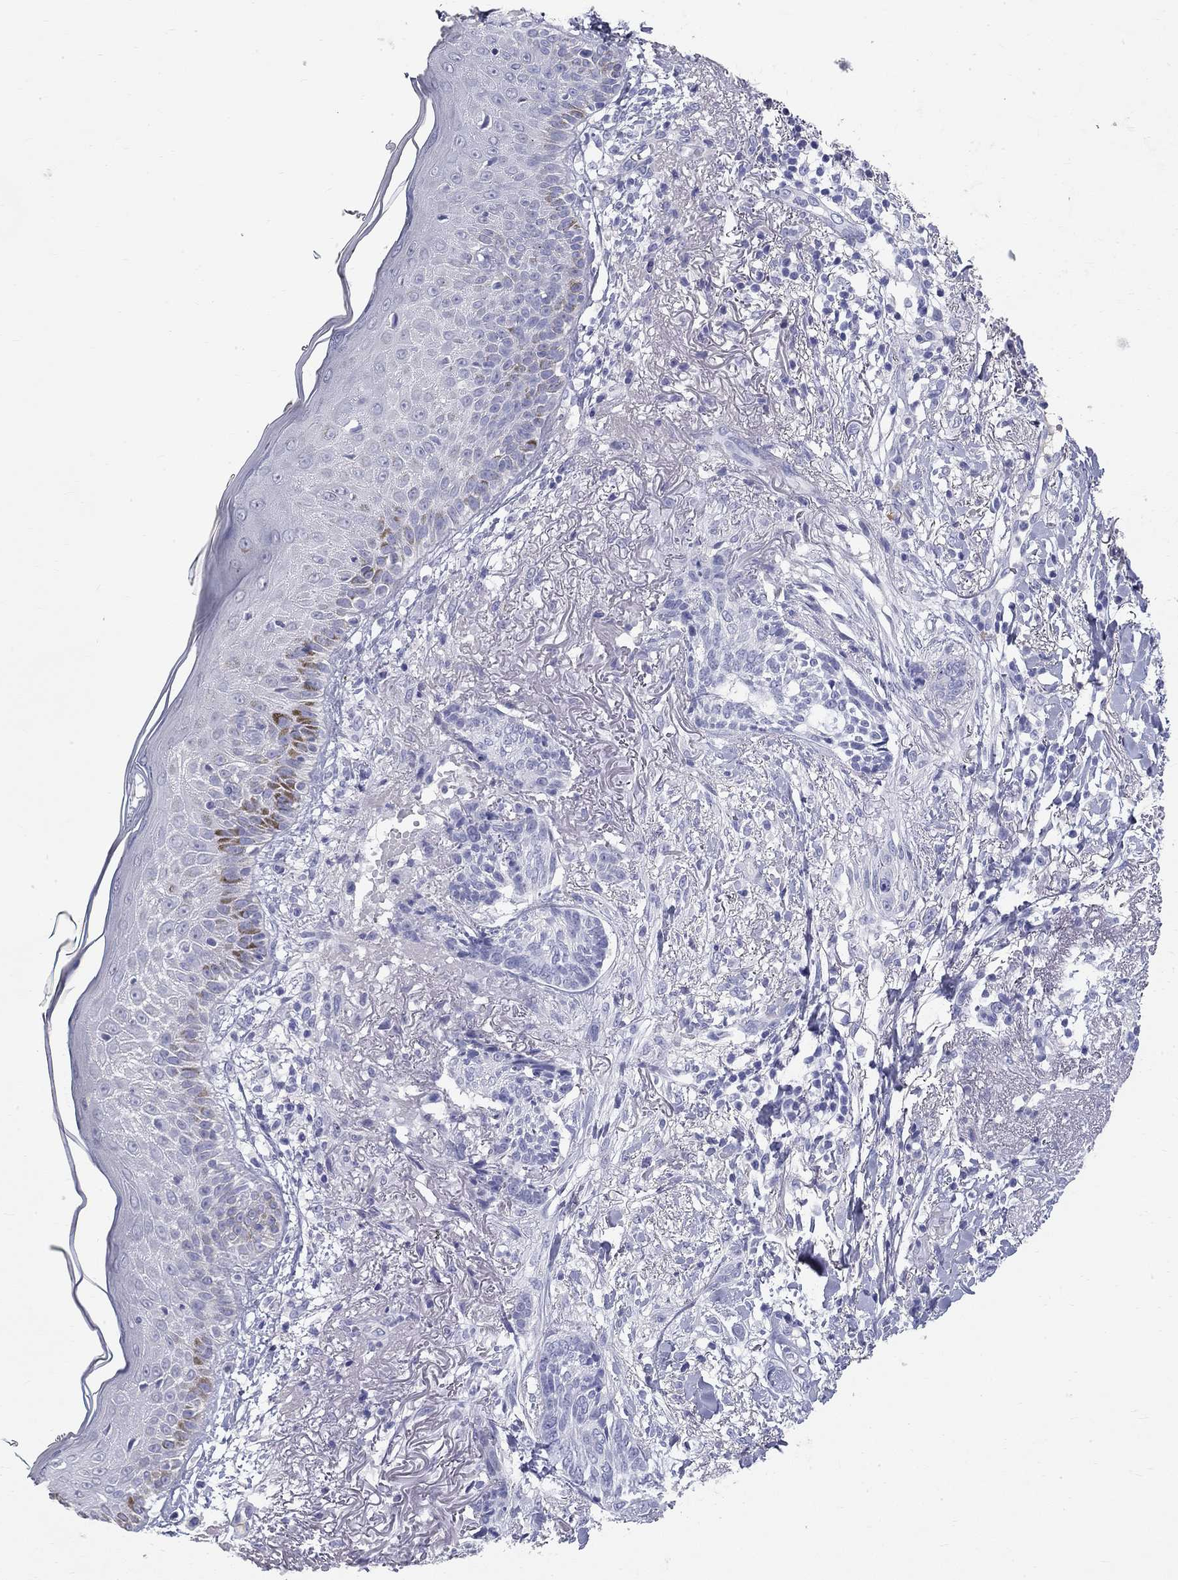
{"staining": {"intensity": "negative", "quantity": "none", "location": "none"}, "tissue": "skin cancer", "cell_type": "Tumor cells", "image_type": "cancer", "snomed": [{"axis": "morphology", "description": "Normal tissue, NOS"}, {"axis": "morphology", "description": "Basal cell carcinoma"}, {"axis": "topography", "description": "Skin"}], "caption": "An IHC micrograph of skin basal cell carcinoma is shown. There is no staining in tumor cells of skin basal cell carcinoma. (DAB immunohistochemistry (IHC) with hematoxylin counter stain).", "gene": "PHOX2B", "patient": {"sex": "male", "age": 84}}